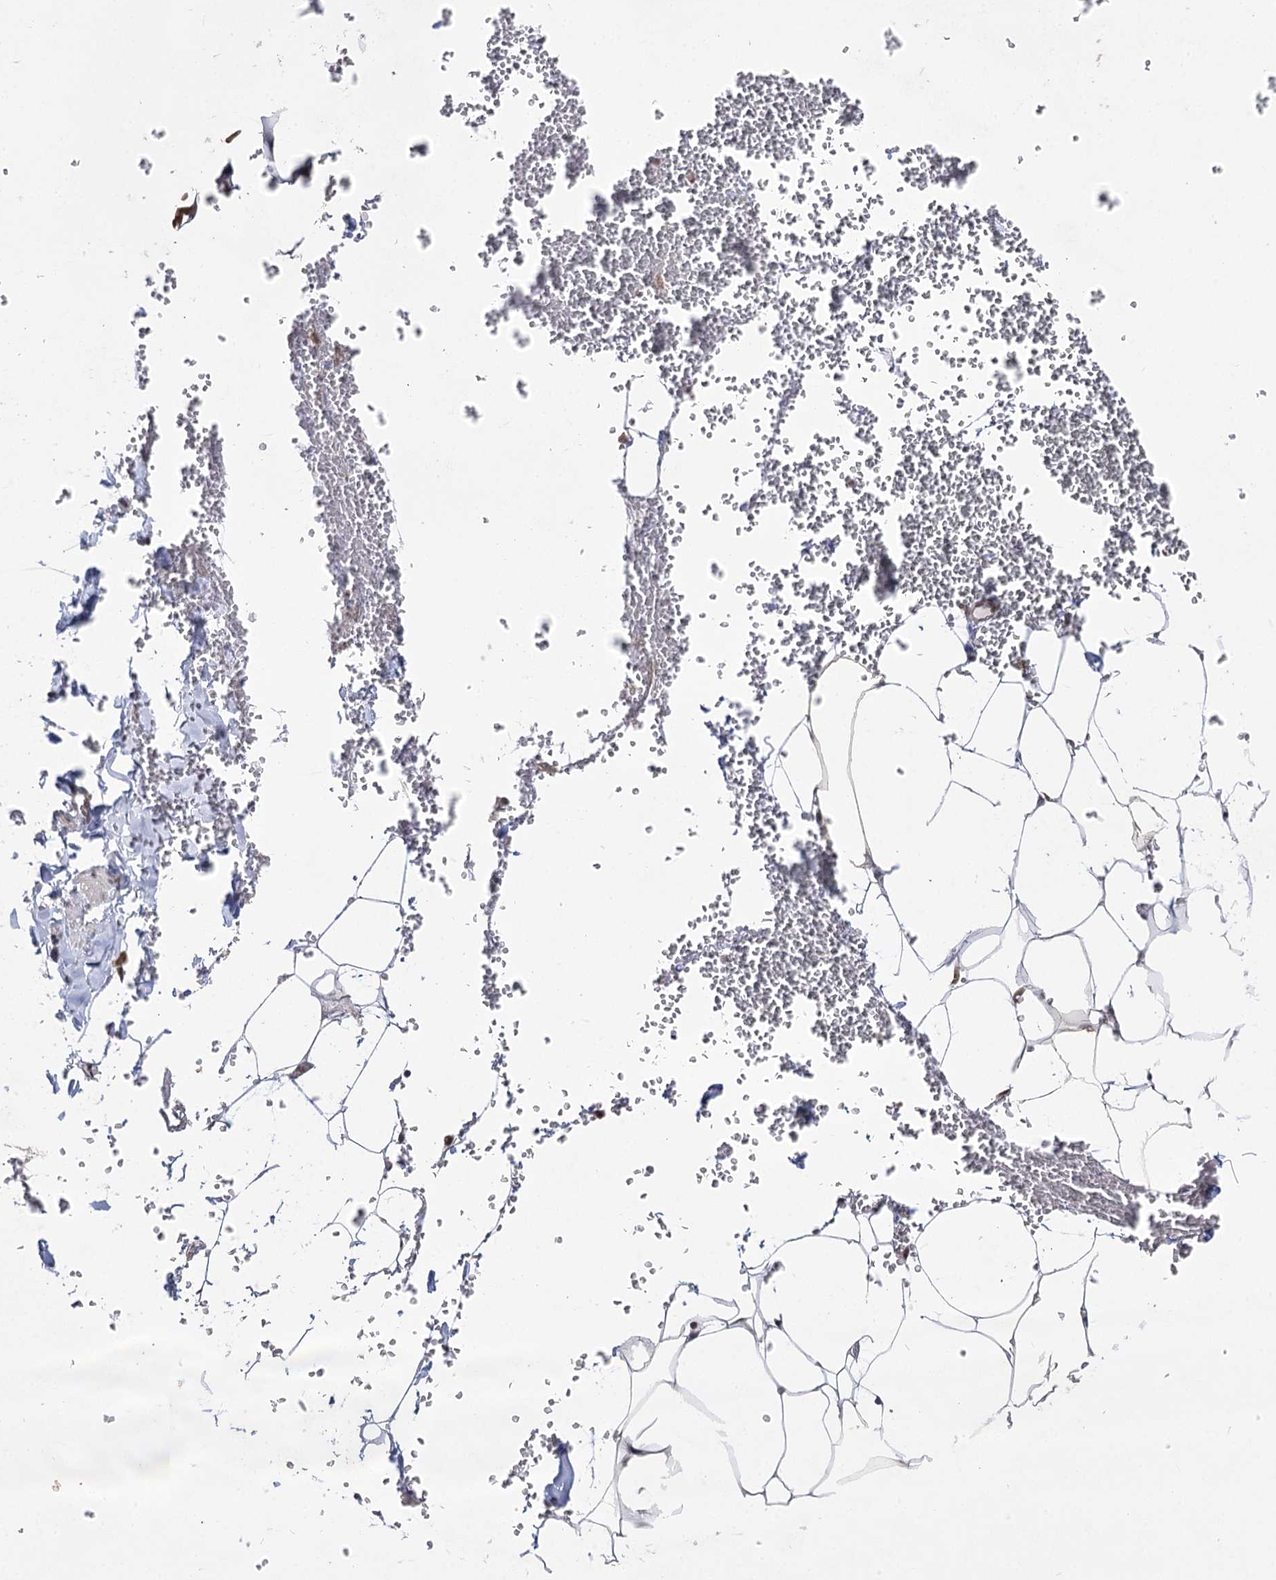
{"staining": {"intensity": "moderate", "quantity": "<25%", "location": "nuclear"}, "tissue": "adipose tissue", "cell_type": "Adipocytes", "image_type": "normal", "snomed": [{"axis": "morphology", "description": "Normal tissue, NOS"}, {"axis": "topography", "description": "Gallbladder"}, {"axis": "topography", "description": "Peripheral nerve tissue"}], "caption": "Immunohistochemical staining of normal human adipose tissue displays low levels of moderate nuclear staining in approximately <25% of adipocytes.", "gene": "SLC4A1AP", "patient": {"sex": "male", "age": 38}}